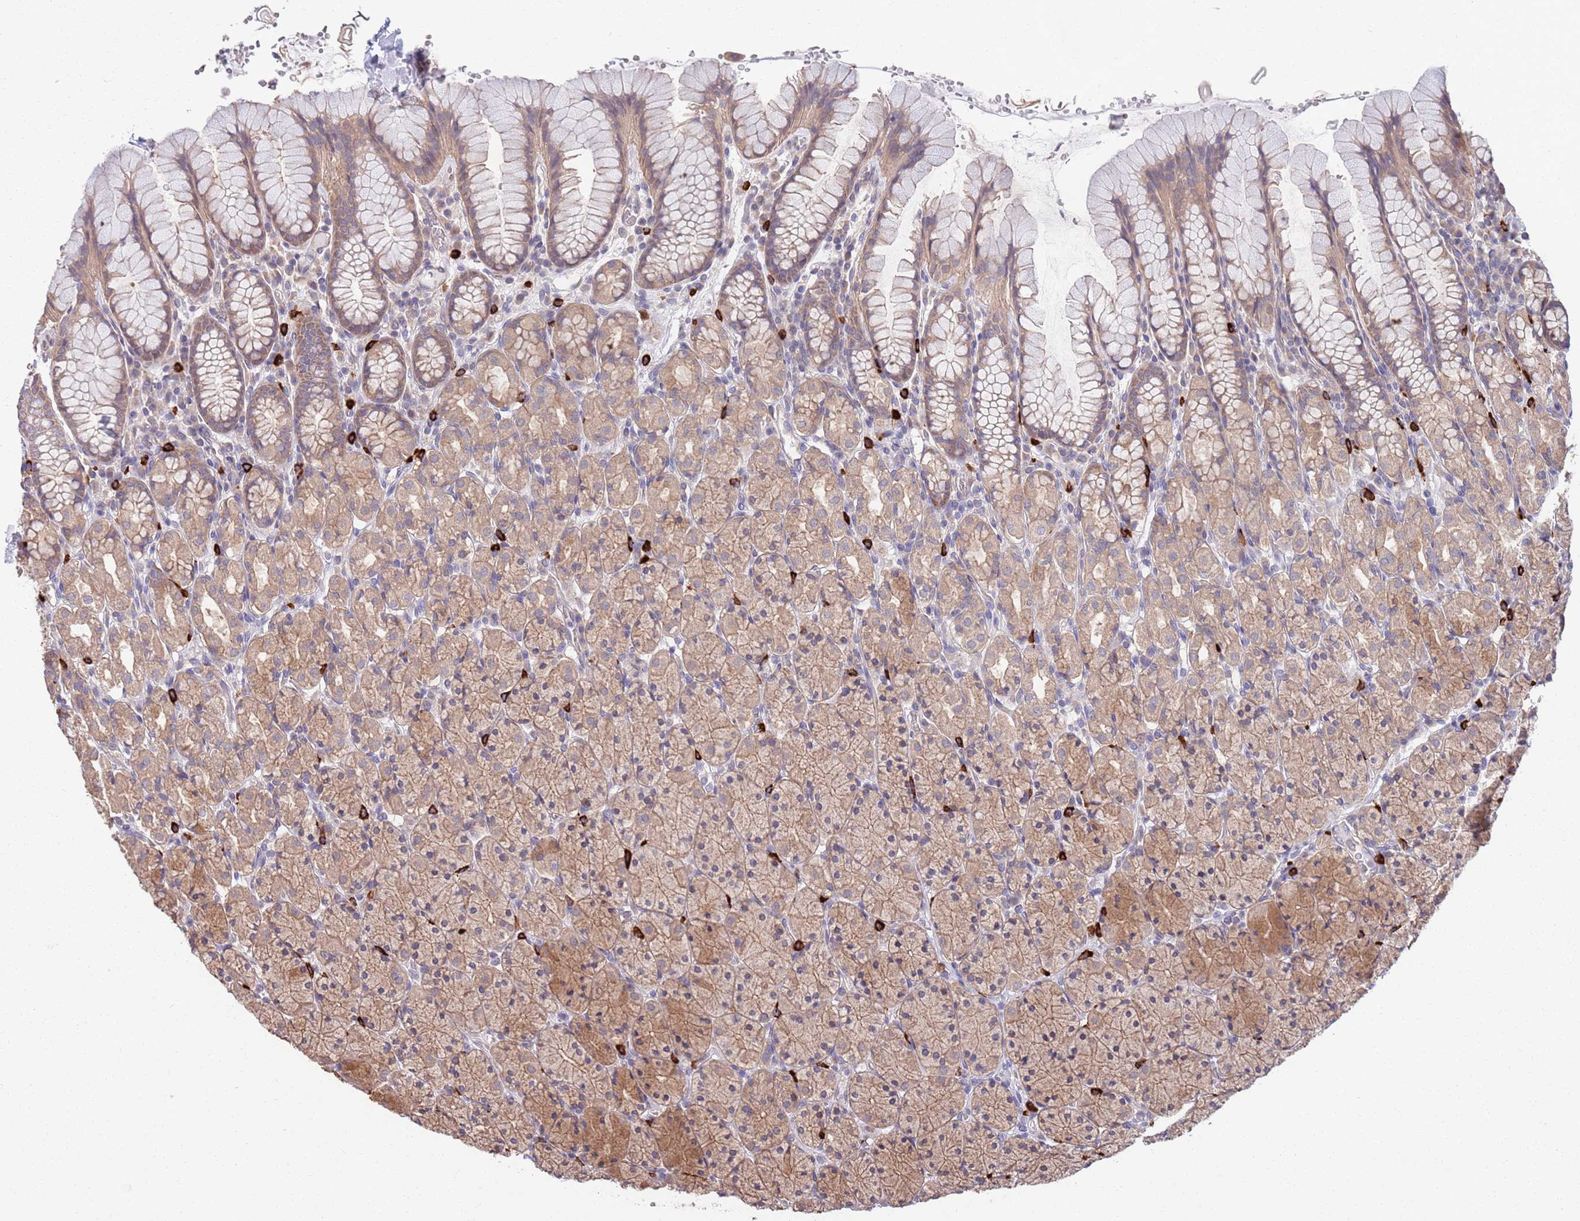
{"staining": {"intensity": "moderate", "quantity": ">75%", "location": "cytoplasmic/membranous"}, "tissue": "stomach", "cell_type": "Glandular cells", "image_type": "normal", "snomed": [{"axis": "morphology", "description": "Normal tissue, NOS"}, {"axis": "topography", "description": "Stomach, upper"}, {"axis": "topography", "description": "Stomach"}], "caption": "Brown immunohistochemical staining in benign human stomach exhibits moderate cytoplasmic/membranous positivity in about >75% of glandular cells.", "gene": "MARVELD2", "patient": {"sex": "male", "age": 62}}